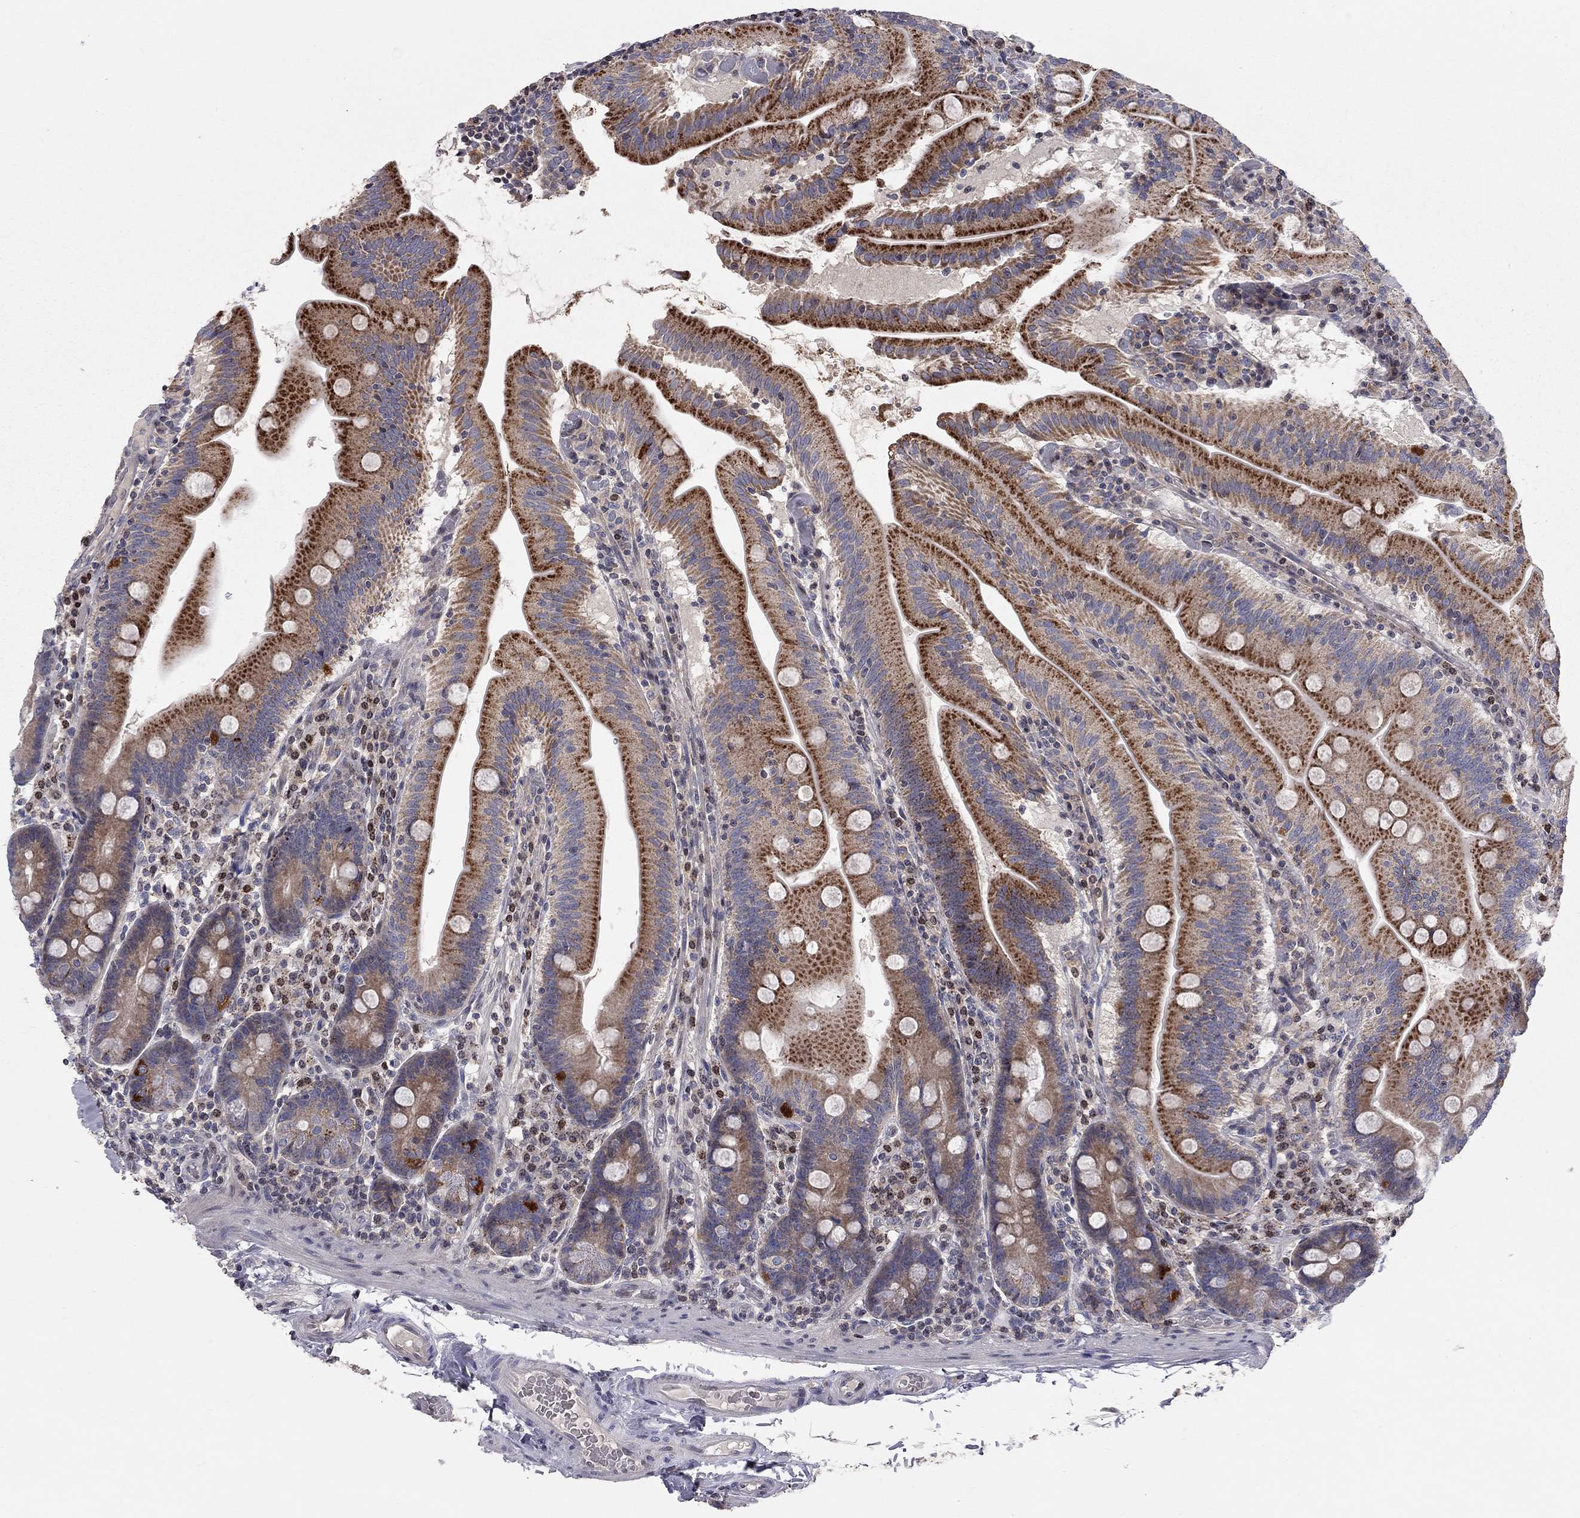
{"staining": {"intensity": "strong", "quantity": "25%-75%", "location": "cytoplasmic/membranous"}, "tissue": "small intestine", "cell_type": "Glandular cells", "image_type": "normal", "snomed": [{"axis": "morphology", "description": "Normal tissue, NOS"}, {"axis": "topography", "description": "Small intestine"}], "caption": "An image showing strong cytoplasmic/membranous staining in approximately 25%-75% of glandular cells in benign small intestine, as visualized by brown immunohistochemical staining.", "gene": "ERN2", "patient": {"sex": "male", "age": 37}}